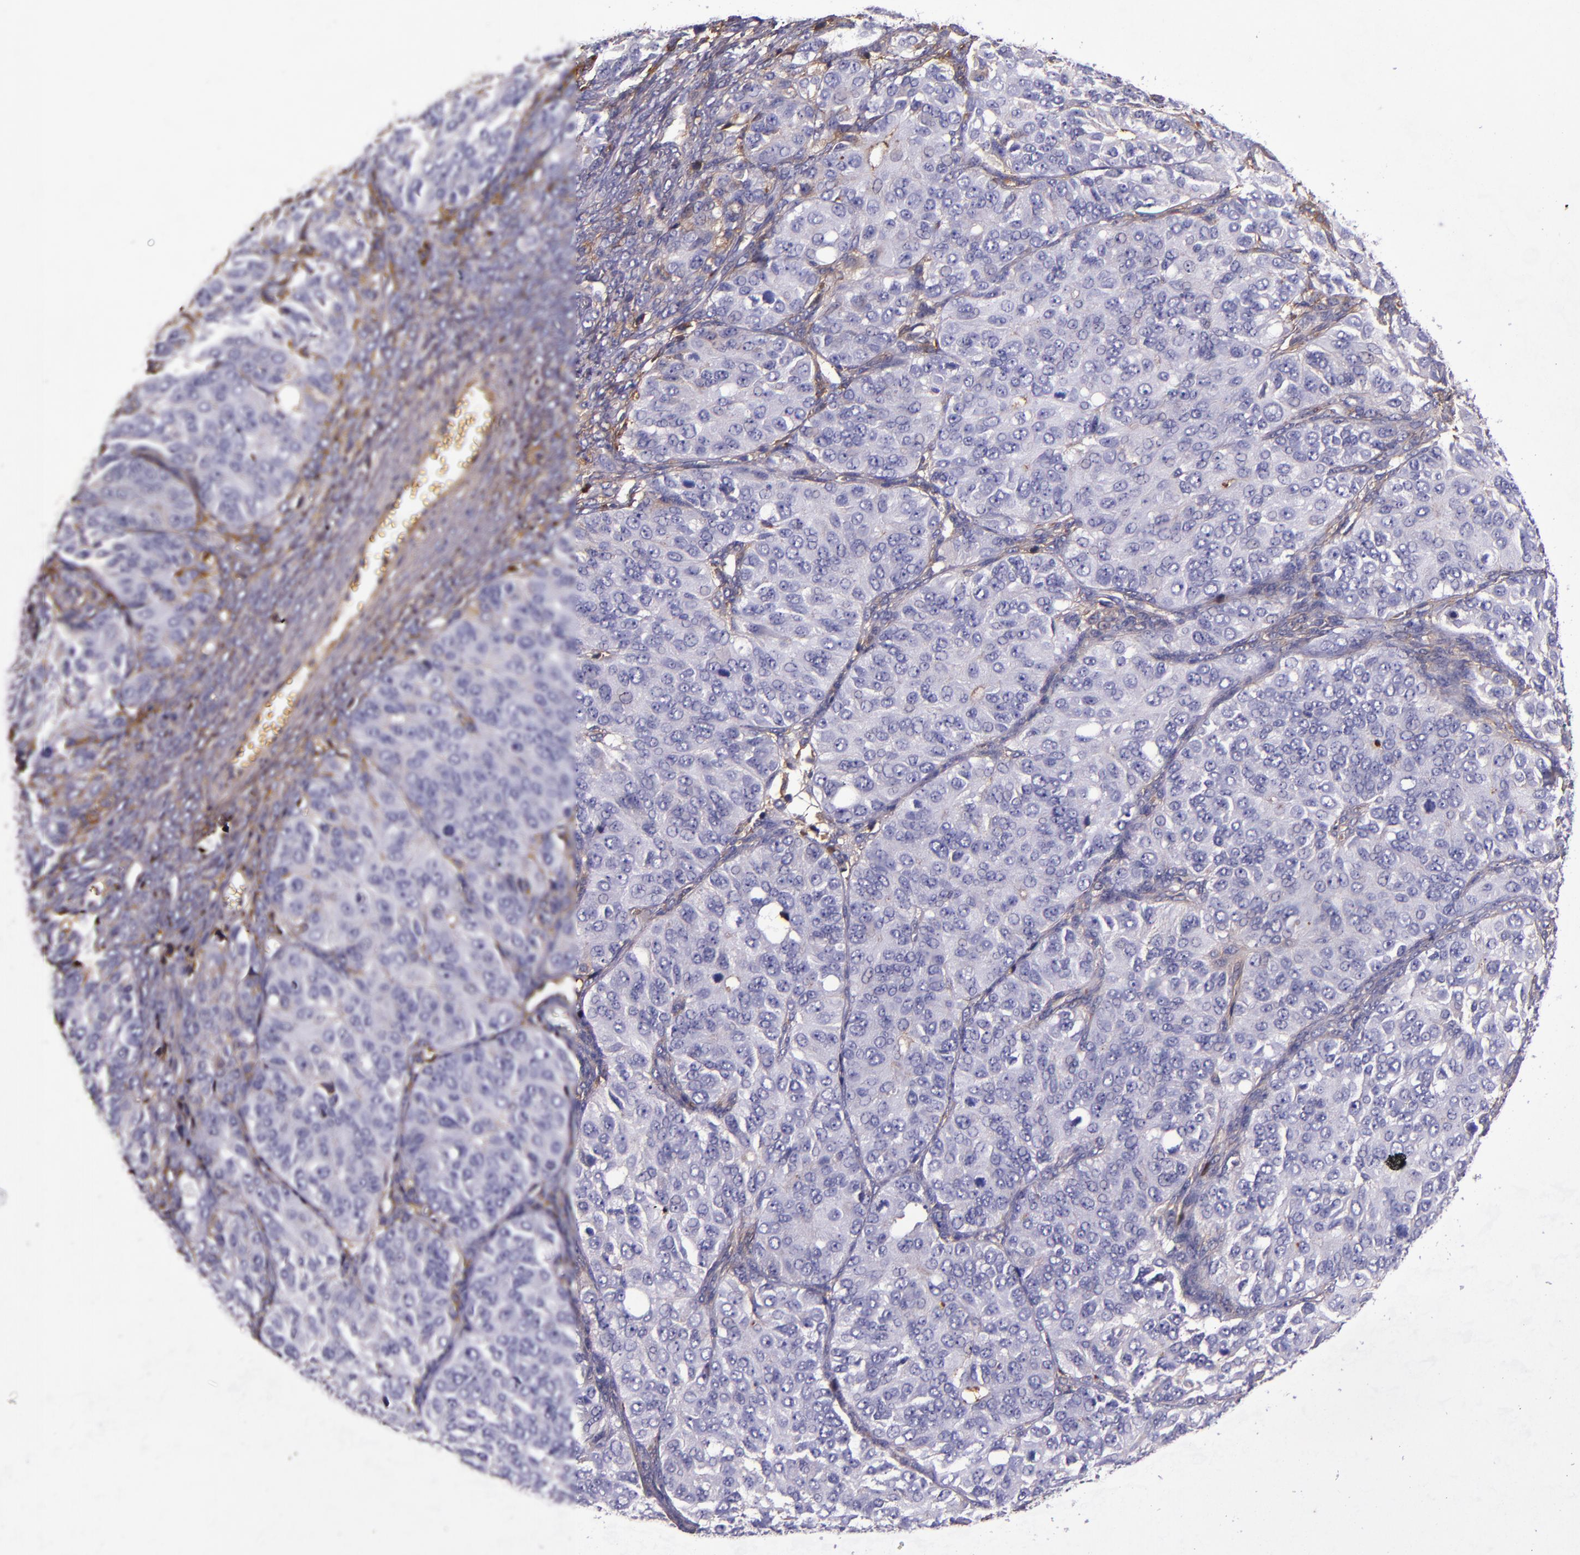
{"staining": {"intensity": "negative", "quantity": "none", "location": "none"}, "tissue": "ovarian cancer", "cell_type": "Tumor cells", "image_type": "cancer", "snomed": [{"axis": "morphology", "description": "Carcinoma, endometroid"}, {"axis": "topography", "description": "Ovary"}], "caption": "Human ovarian cancer (endometroid carcinoma) stained for a protein using IHC reveals no positivity in tumor cells.", "gene": "CLEC3B", "patient": {"sex": "female", "age": 51}}